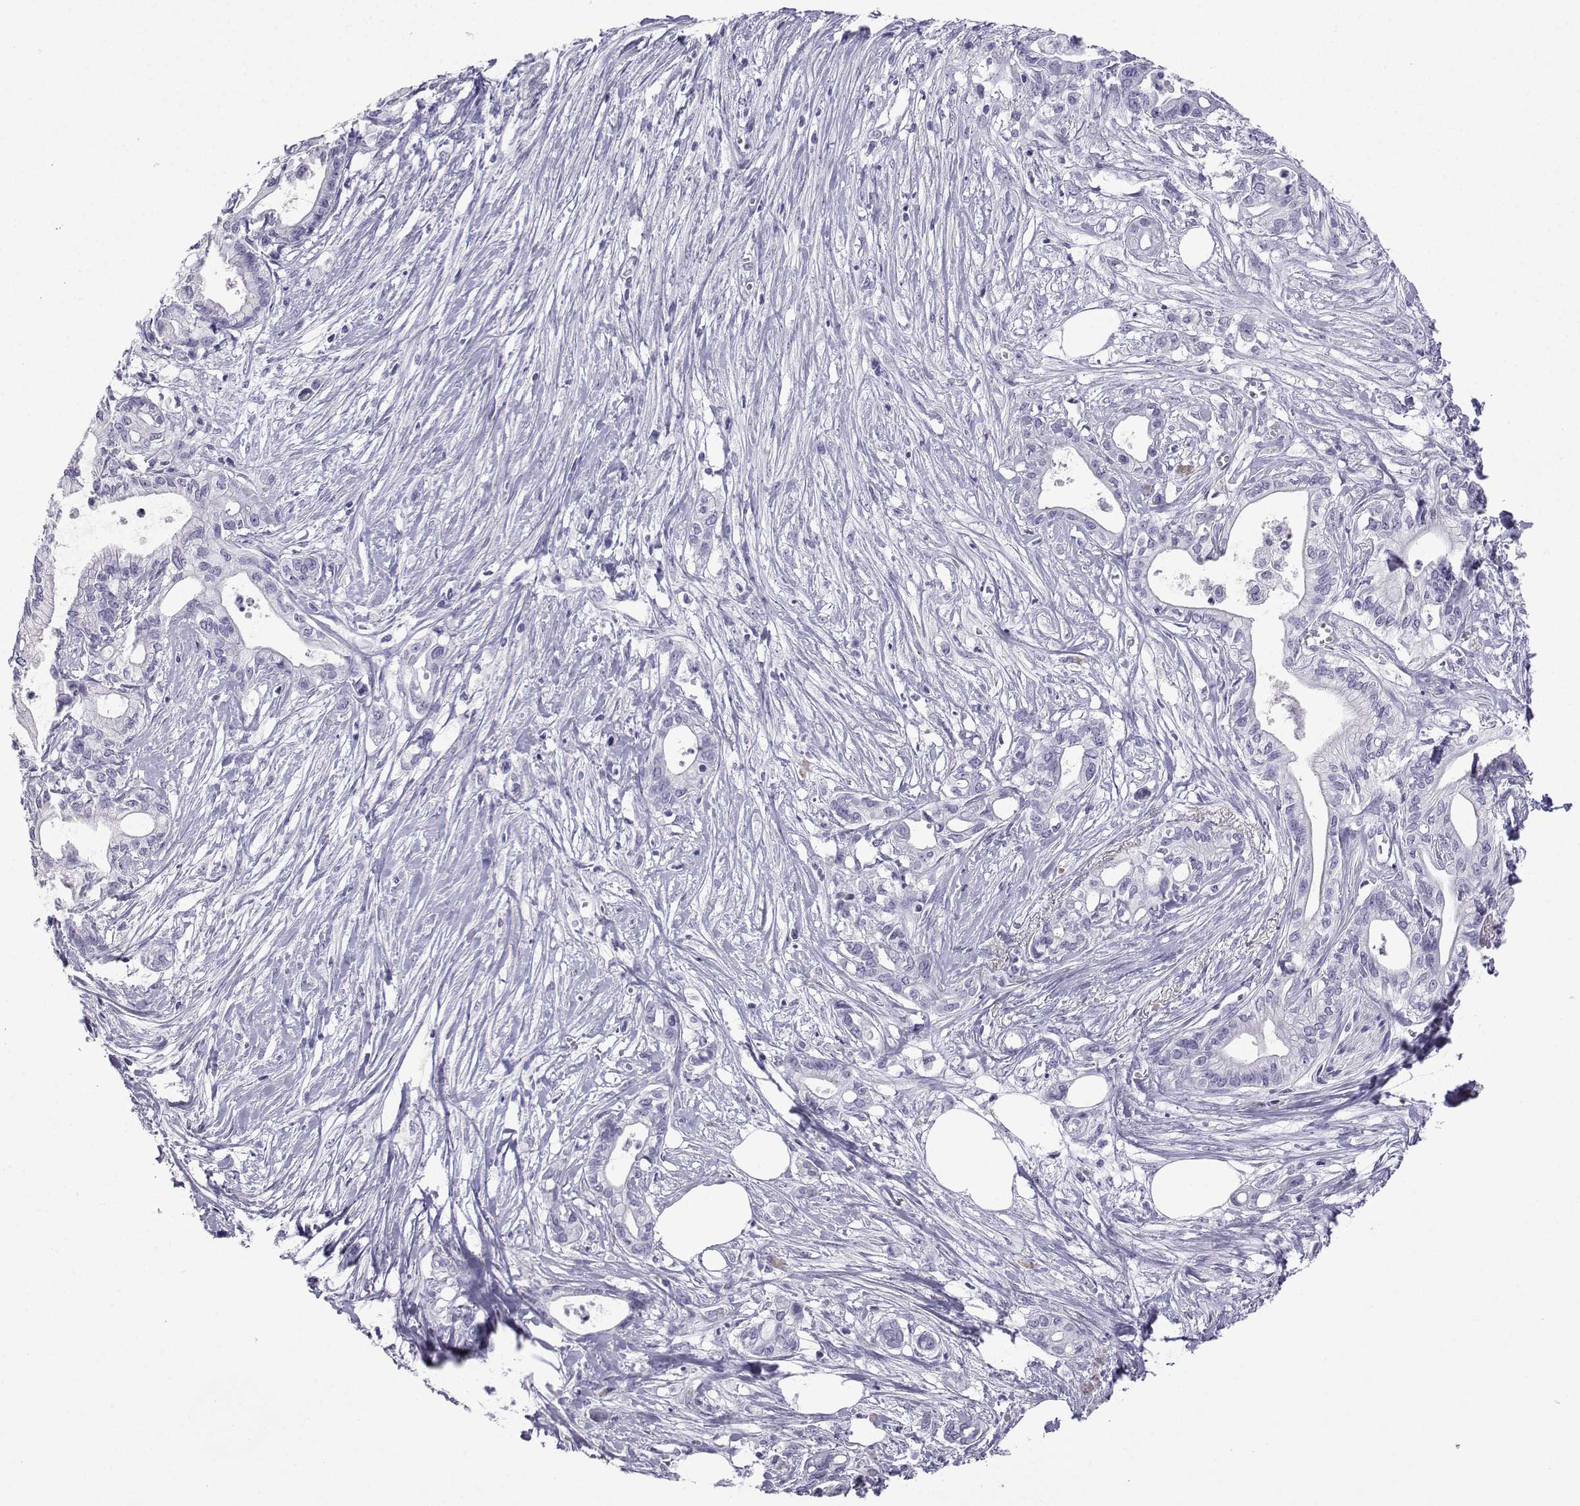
{"staining": {"intensity": "negative", "quantity": "none", "location": "none"}, "tissue": "pancreatic cancer", "cell_type": "Tumor cells", "image_type": "cancer", "snomed": [{"axis": "morphology", "description": "Adenocarcinoma, NOS"}, {"axis": "topography", "description": "Pancreas"}], "caption": "Human adenocarcinoma (pancreatic) stained for a protein using immunohistochemistry (IHC) shows no expression in tumor cells.", "gene": "TRIM46", "patient": {"sex": "male", "age": 71}}